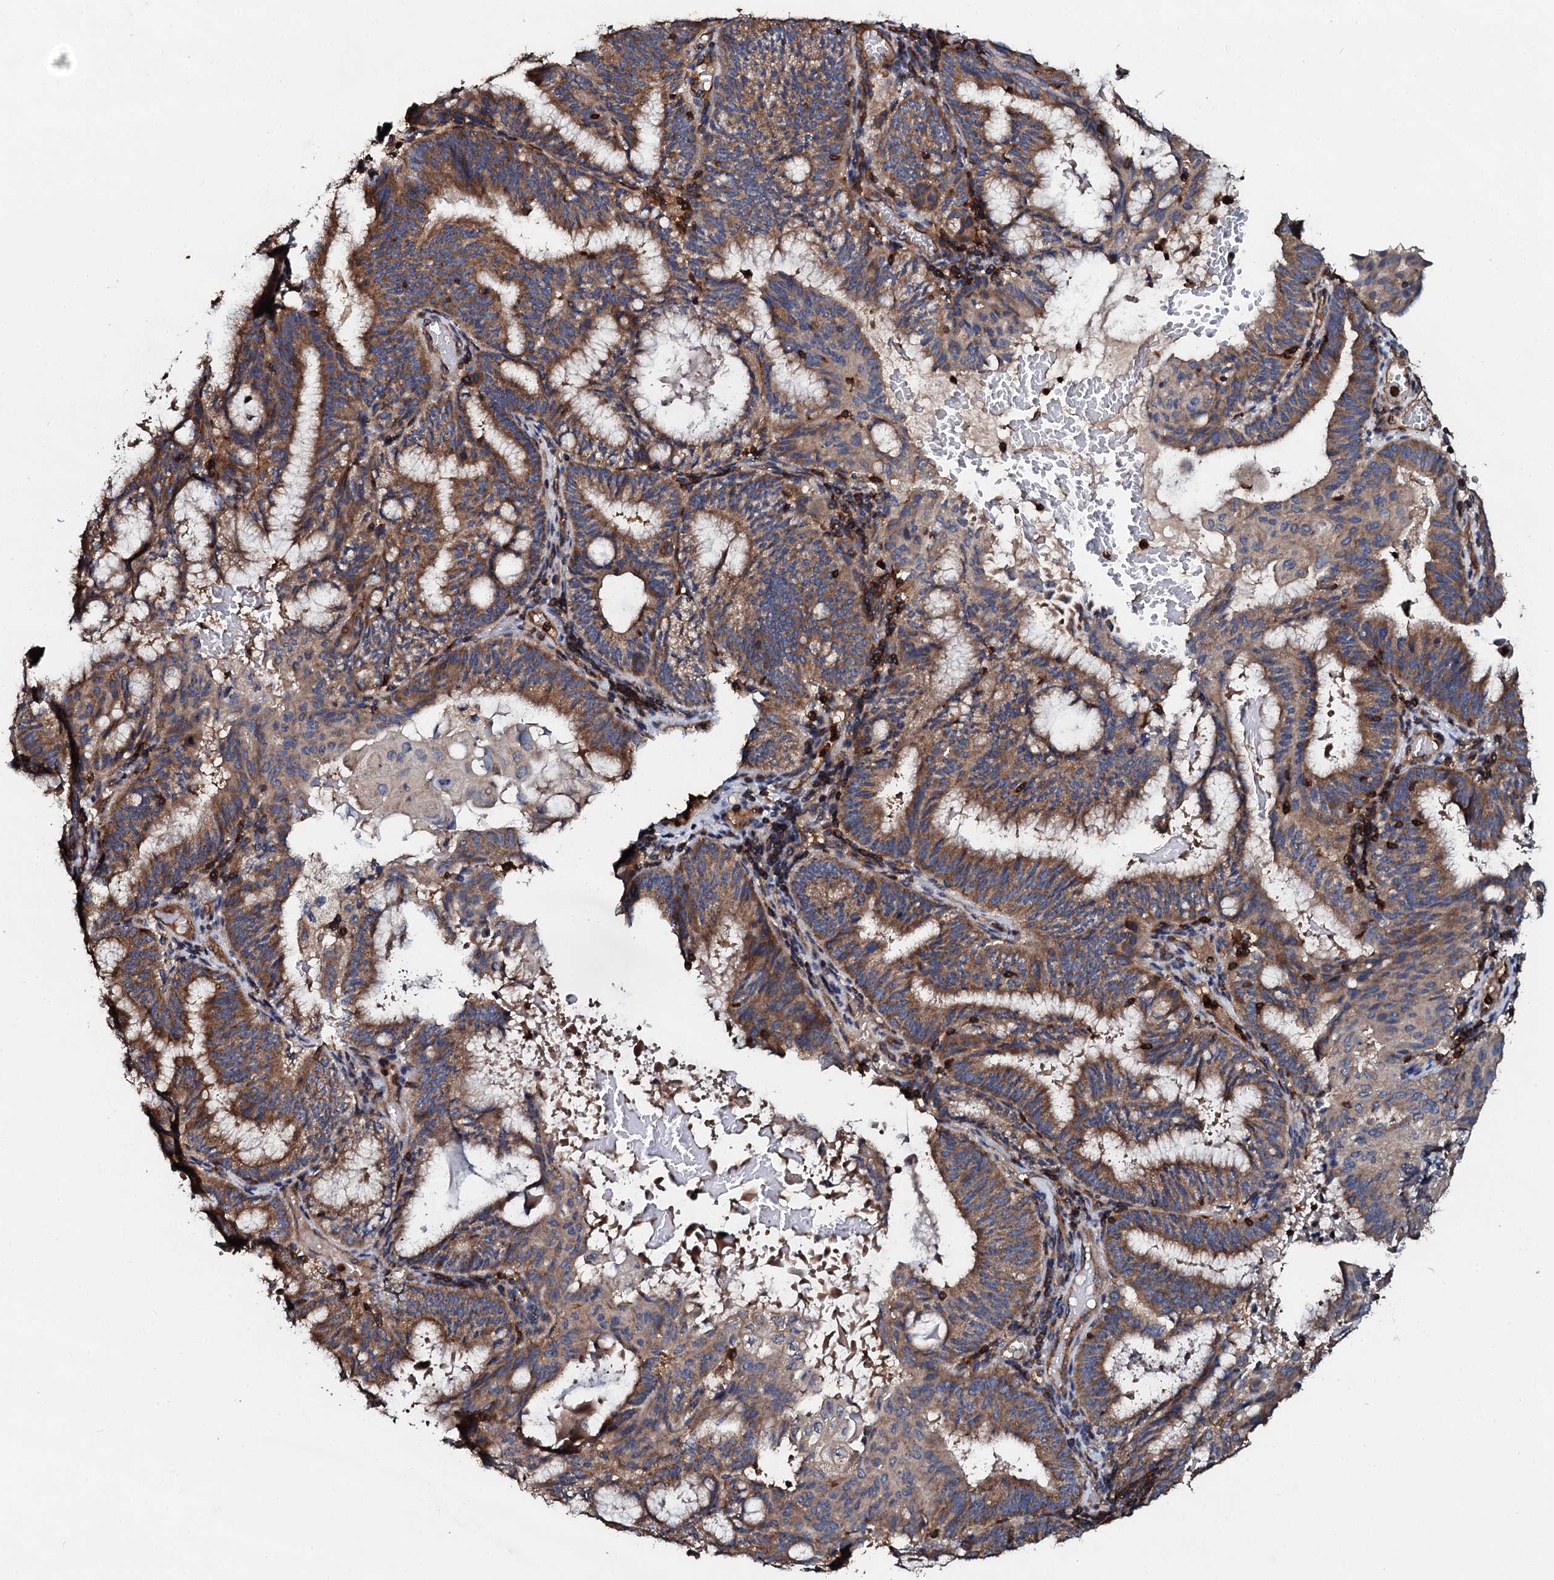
{"staining": {"intensity": "moderate", "quantity": ">75%", "location": "cytoplasmic/membranous"}, "tissue": "endometrial cancer", "cell_type": "Tumor cells", "image_type": "cancer", "snomed": [{"axis": "morphology", "description": "Adenocarcinoma, NOS"}, {"axis": "topography", "description": "Endometrium"}], "caption": "A medium amount of moderate cytoplasmic/membranous staining is seen in approximately >75% of tumor cells in endometrial adenocarcinoma tissue.", "gene": "GRK2", "patient": {"sex": "female", "age": 49}}